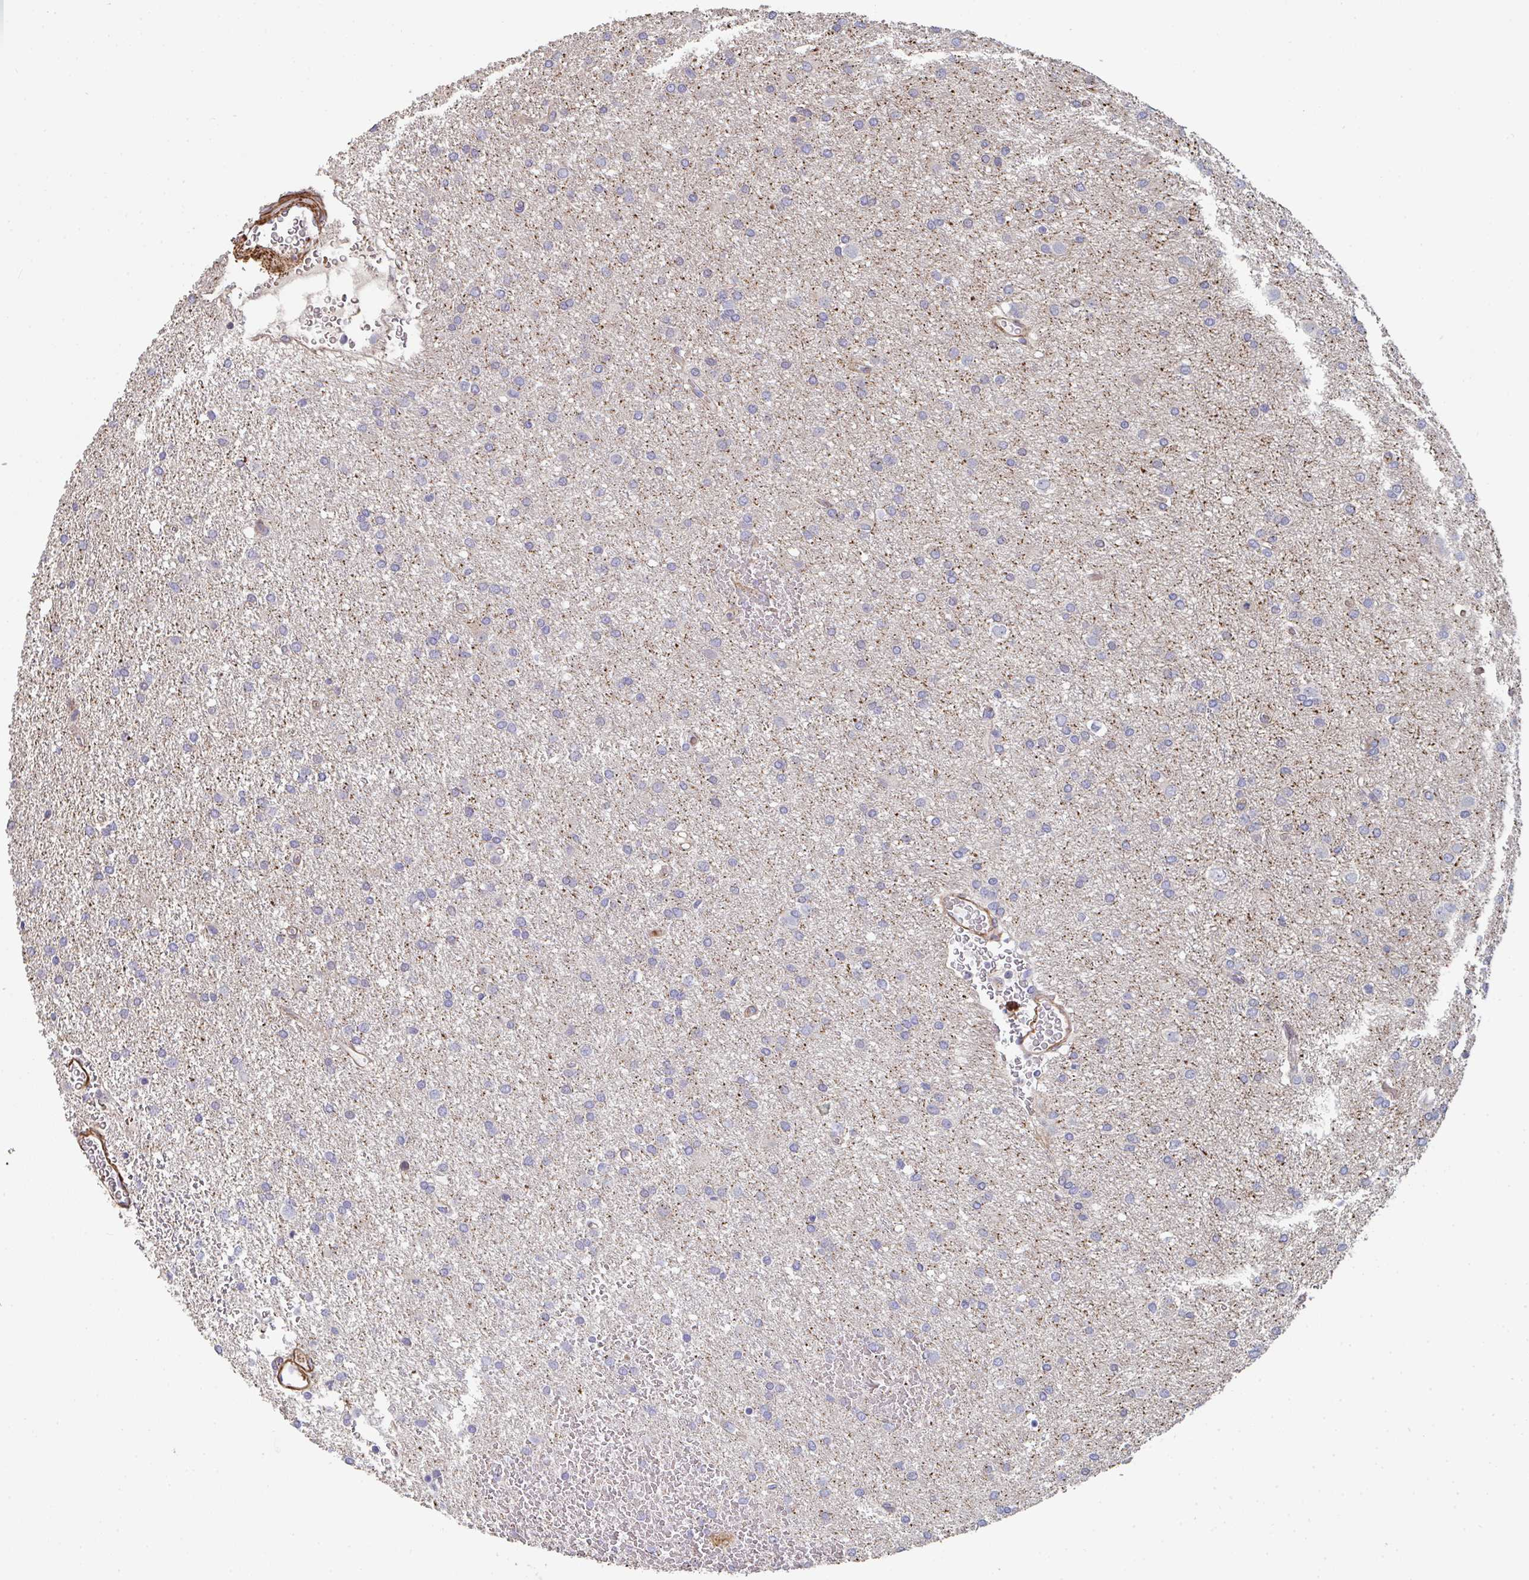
{"staining": {"intensity": "negative", "quantity": "none", "location": "none"}, "tissue": "glioma", "cell_type": "Tumor cells", "image_type": "cancer", "snomed": [{"axis": "morphology", "description": "Glioma, malignant, High grade"}, {"axis": "topography", "description": "Brain"}], "caption": "Immunohistochemical staining of high-grade glioma (malignant) demonstrates no significant expression in tumor cells.", "gene": "FZD2", "patient": {"sex": "female", "age": 50}}